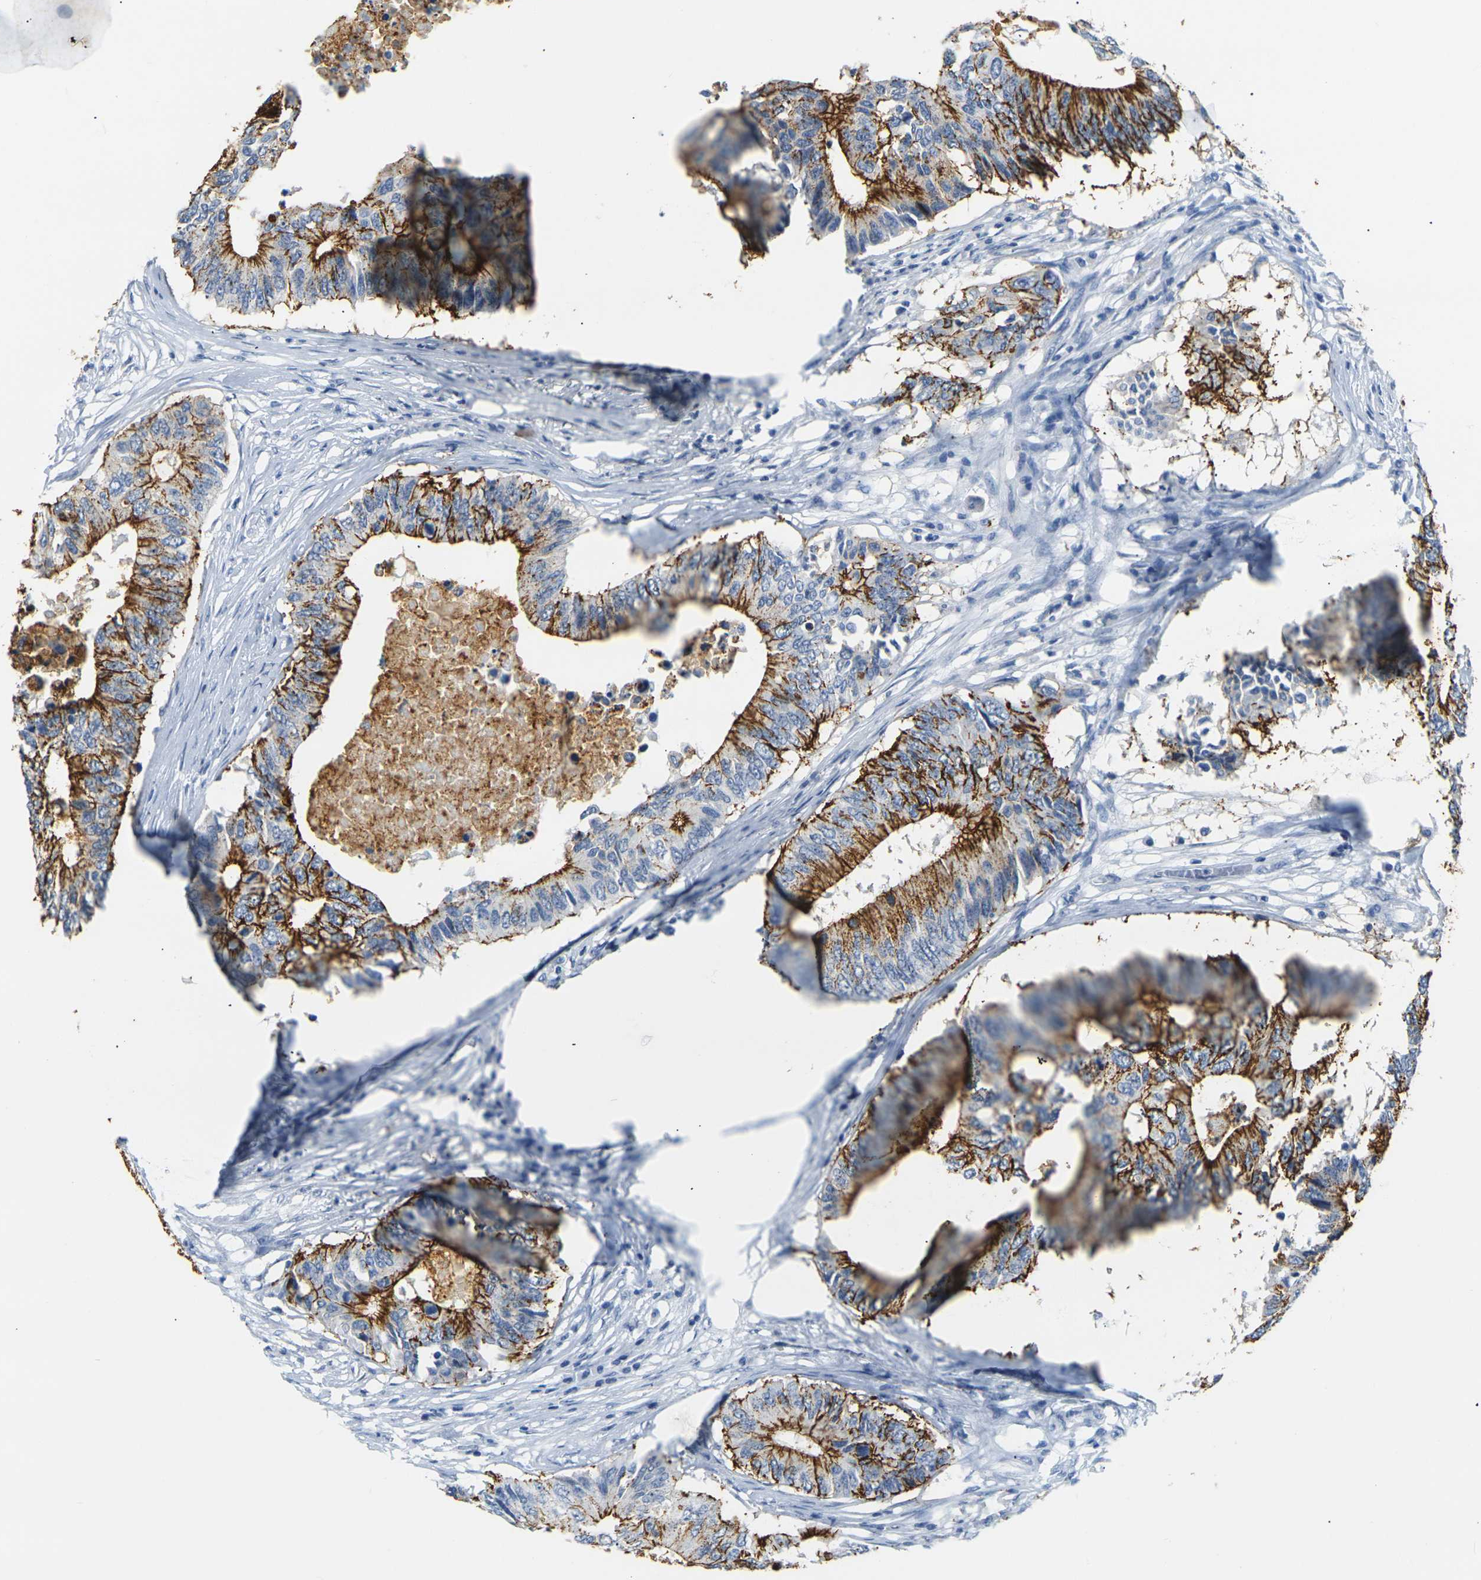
{"staining": {"intensity": "strong", "quantity": ">75%", "location": "cytoplasmic/membranous"}, "tissue": "colorectal cancer", "cell_type": "Tumor cells", "image_type": "cancer", "snomed": [{"axis": "morphology", "description": "Adenocarcinoma, NOS"}, {"axis": "topography", "description": "Colon"}], "caption": "The histopathology image displays a brown stain indicating the presence of a protein in the cytoplasmic/membranous of tumor cells in adenocarcinoma (colorectal).", "gene": "CLDN7", "patient": {"sex": "male", "age": 71}}